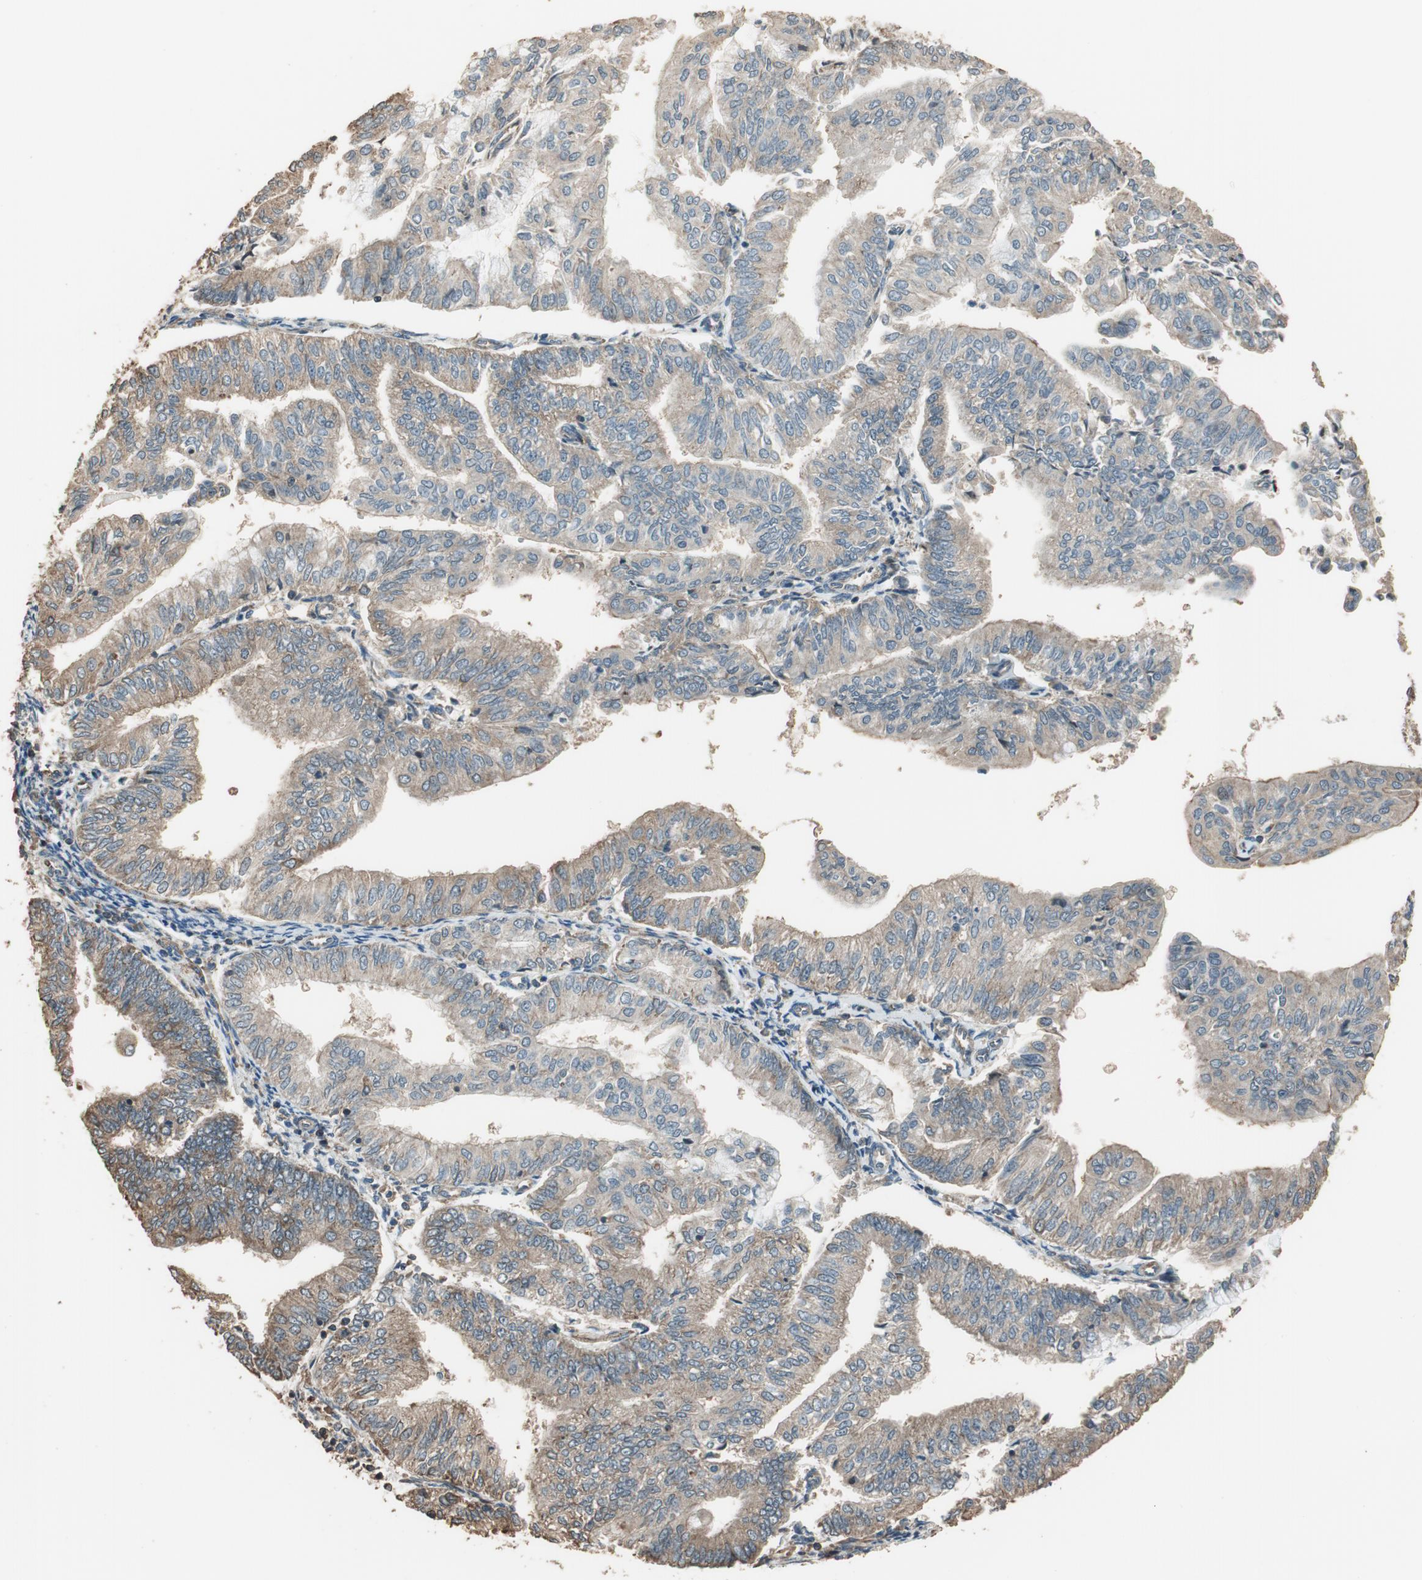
{"staining": {"intensity": "moderate", "quantity": ">75%", "location": "cytoplasmic/membranous"}, "tissue": "endometrial cancer", "cell_type": "Tumor cells", "image_type": "cancer", "snomed": [{"axis": "morphology", "description": "Adenocarcinoma, NOS"}, {"axis": "topography", "description": "Endometrium"}], "caption": "An immunohistochemistry (IHC) photomicrograph of tumor tissue is shown. Protein staining in brown highlights moderate cytoplasmic/membranous positivity in endometrial cancer within tumor cells. The protein is shown in brown color, while the nuclei are stained blue.", "gene": "MST1R", "patient": {"sex": "female", "age": 59}}